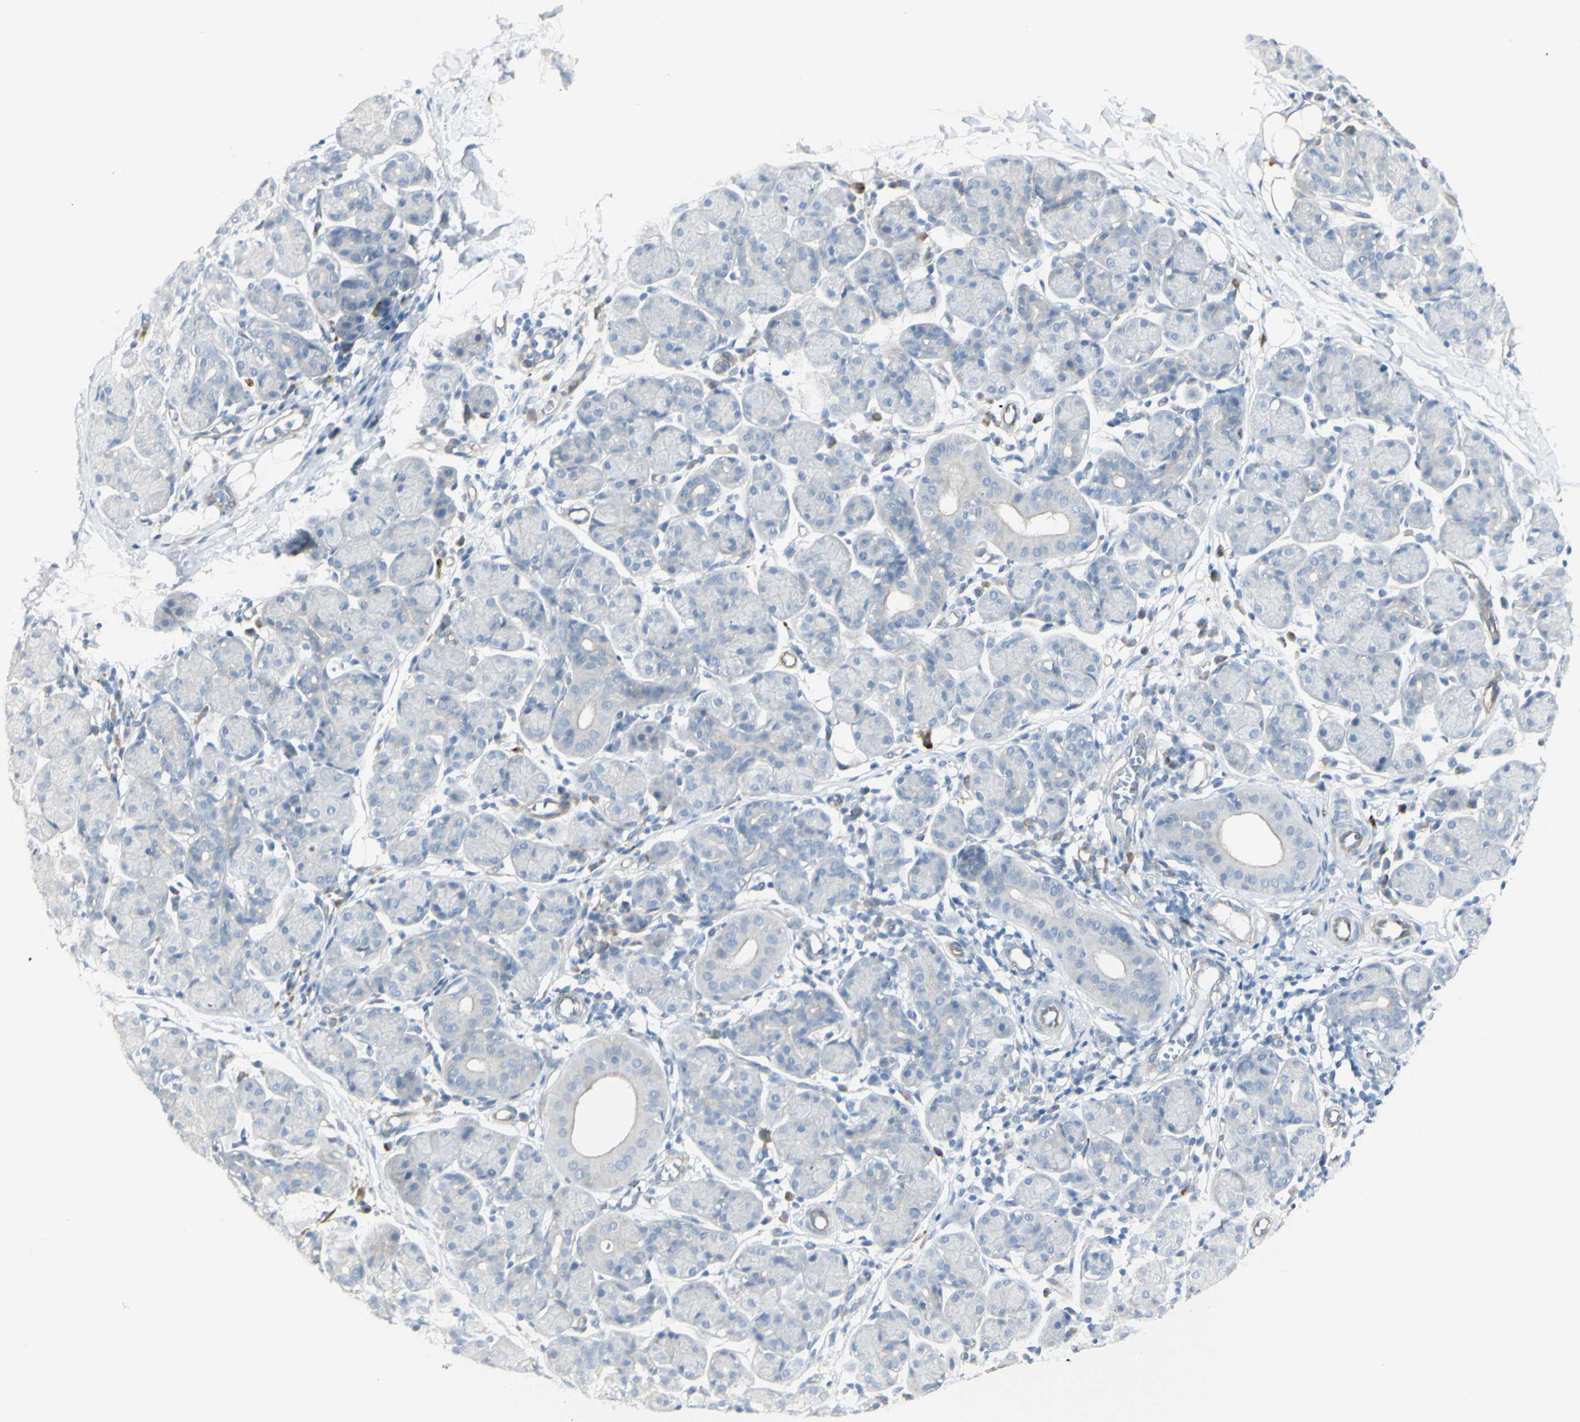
{"staining": {"intensity": "negative", "quantity": "none", "location": "none"}, "tissue": "salivary gland", "cell_type": "Glandular cells", "image_type": "normal", "snomed": [{"axis": "morphology", "description": "Normal tissue, NOS"}, {"axis": "morphology", "description": "Inflammation, NOS"}, {"axis": "topography", "description": "Lymph node"}, {"axis": "topography", "description": "Salivary gland"}], "caption": "Salivary gland stained for a protein using immunohistochemistry displays no expression glandular cells.", "gene": "NDST4", "patient": {"sex": "male", "age": 3}}